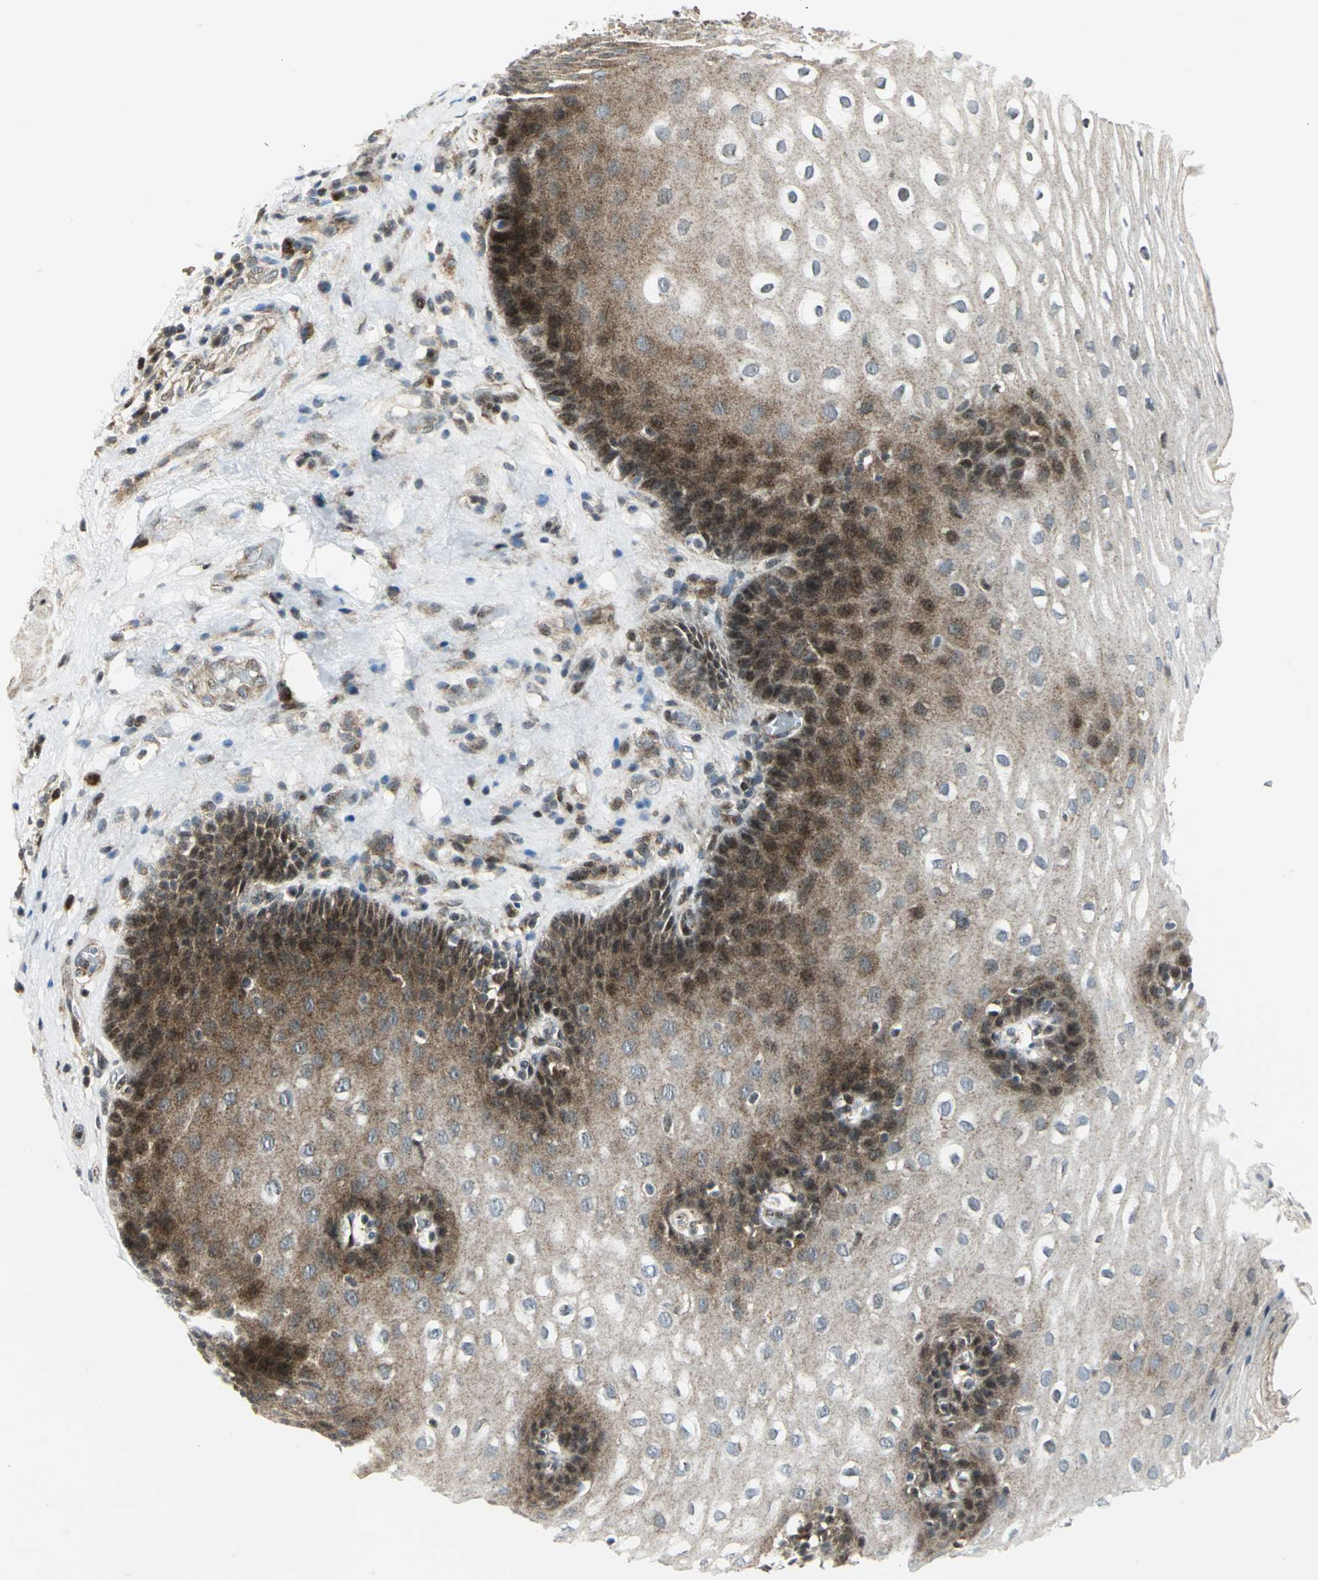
{"staining": {"intensity": "moderate", "quantity": ">75%", "location": "cytoplasmic/membranous,nuclear"}, "tissue": "esophagus", "cell_type": "Squamous epithelial cells", "image_type": "normal", "snomed": [{"axis": "morphology", "description": "Normal tissue, NOS"}, {"axis": "topography", "description": "Esophagus"}], "caption": "DAB immunohistochemical staining of normal human esophagus displays moderate cytoplasmic/membranous,nuclear protein expression in approximately >75% of squamous epithelial cells. (IHC, brightfield microscopy, high magnification).", "gene": "ATP6V1A", "patient": {"sex": "male", "age": 48}}